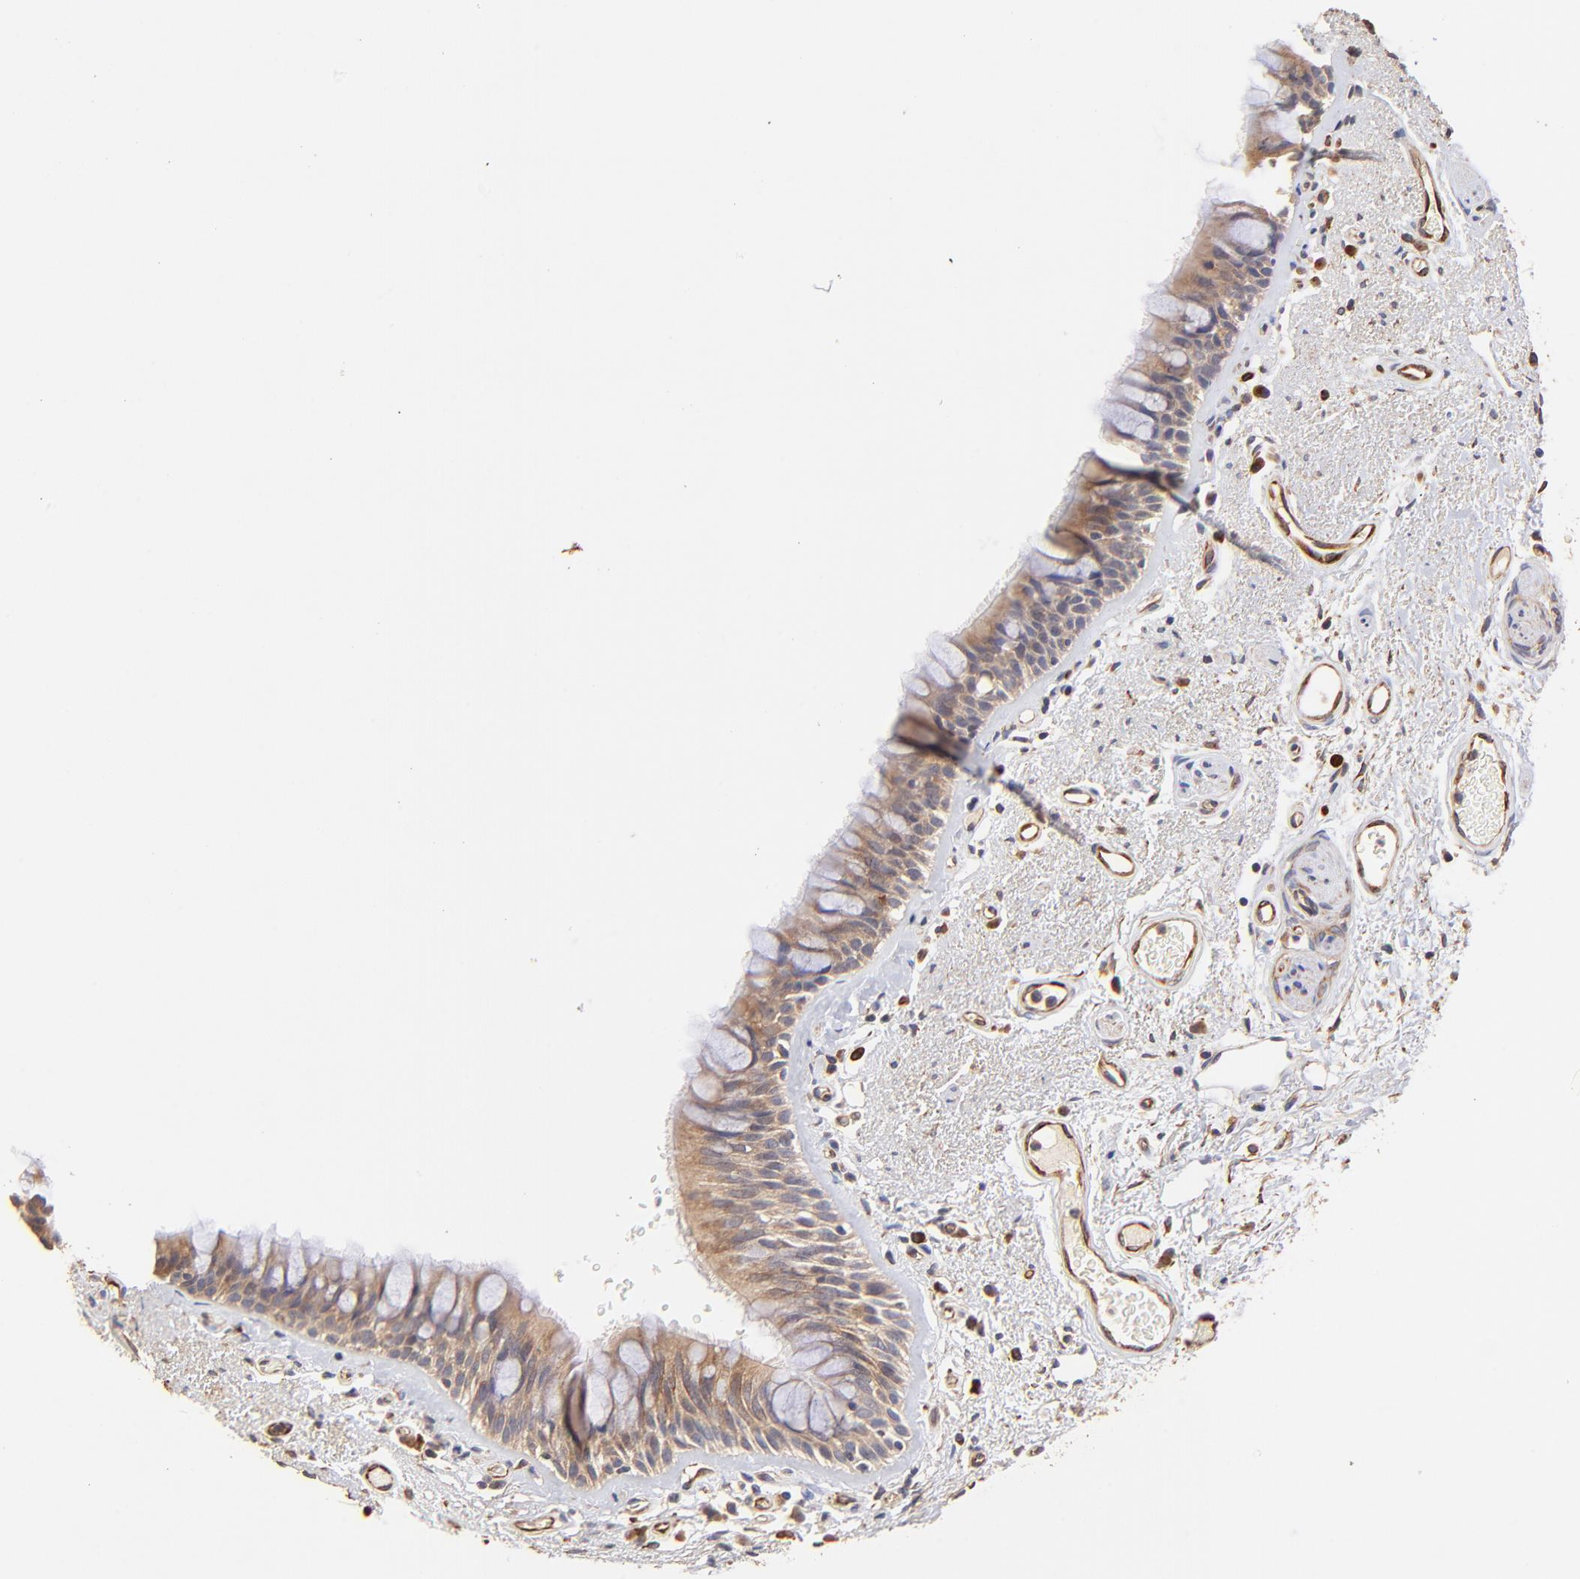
{"staining": {"intensity": "moderate", "quantity": ">75%", "location": "cytoplasmic/membranous"}, "tissue": "bronchus", "cell_type": "Respiratory epithelial cells", "image_type": "normal", "snomed": [{"axis": "morphology", "description": "Normal tissue, NOS"}, {"axis": "morphology", "description": "Adenocarcinoma, NOS"}, {"axis": "topography", "description": "Bronchus"}, {"axis": "topography", "description": "Lung"}], "caption": "Protein expression analysis of benign human bronchus reveals moderate cytoplasmic/membranous expression in about >75% of respiratory epithelial cells. (Brightfield microscopy of DAB IHC at high magnification).", "gene": "TNFAIP3", "patient": {"sex": "female", "age": 54}}